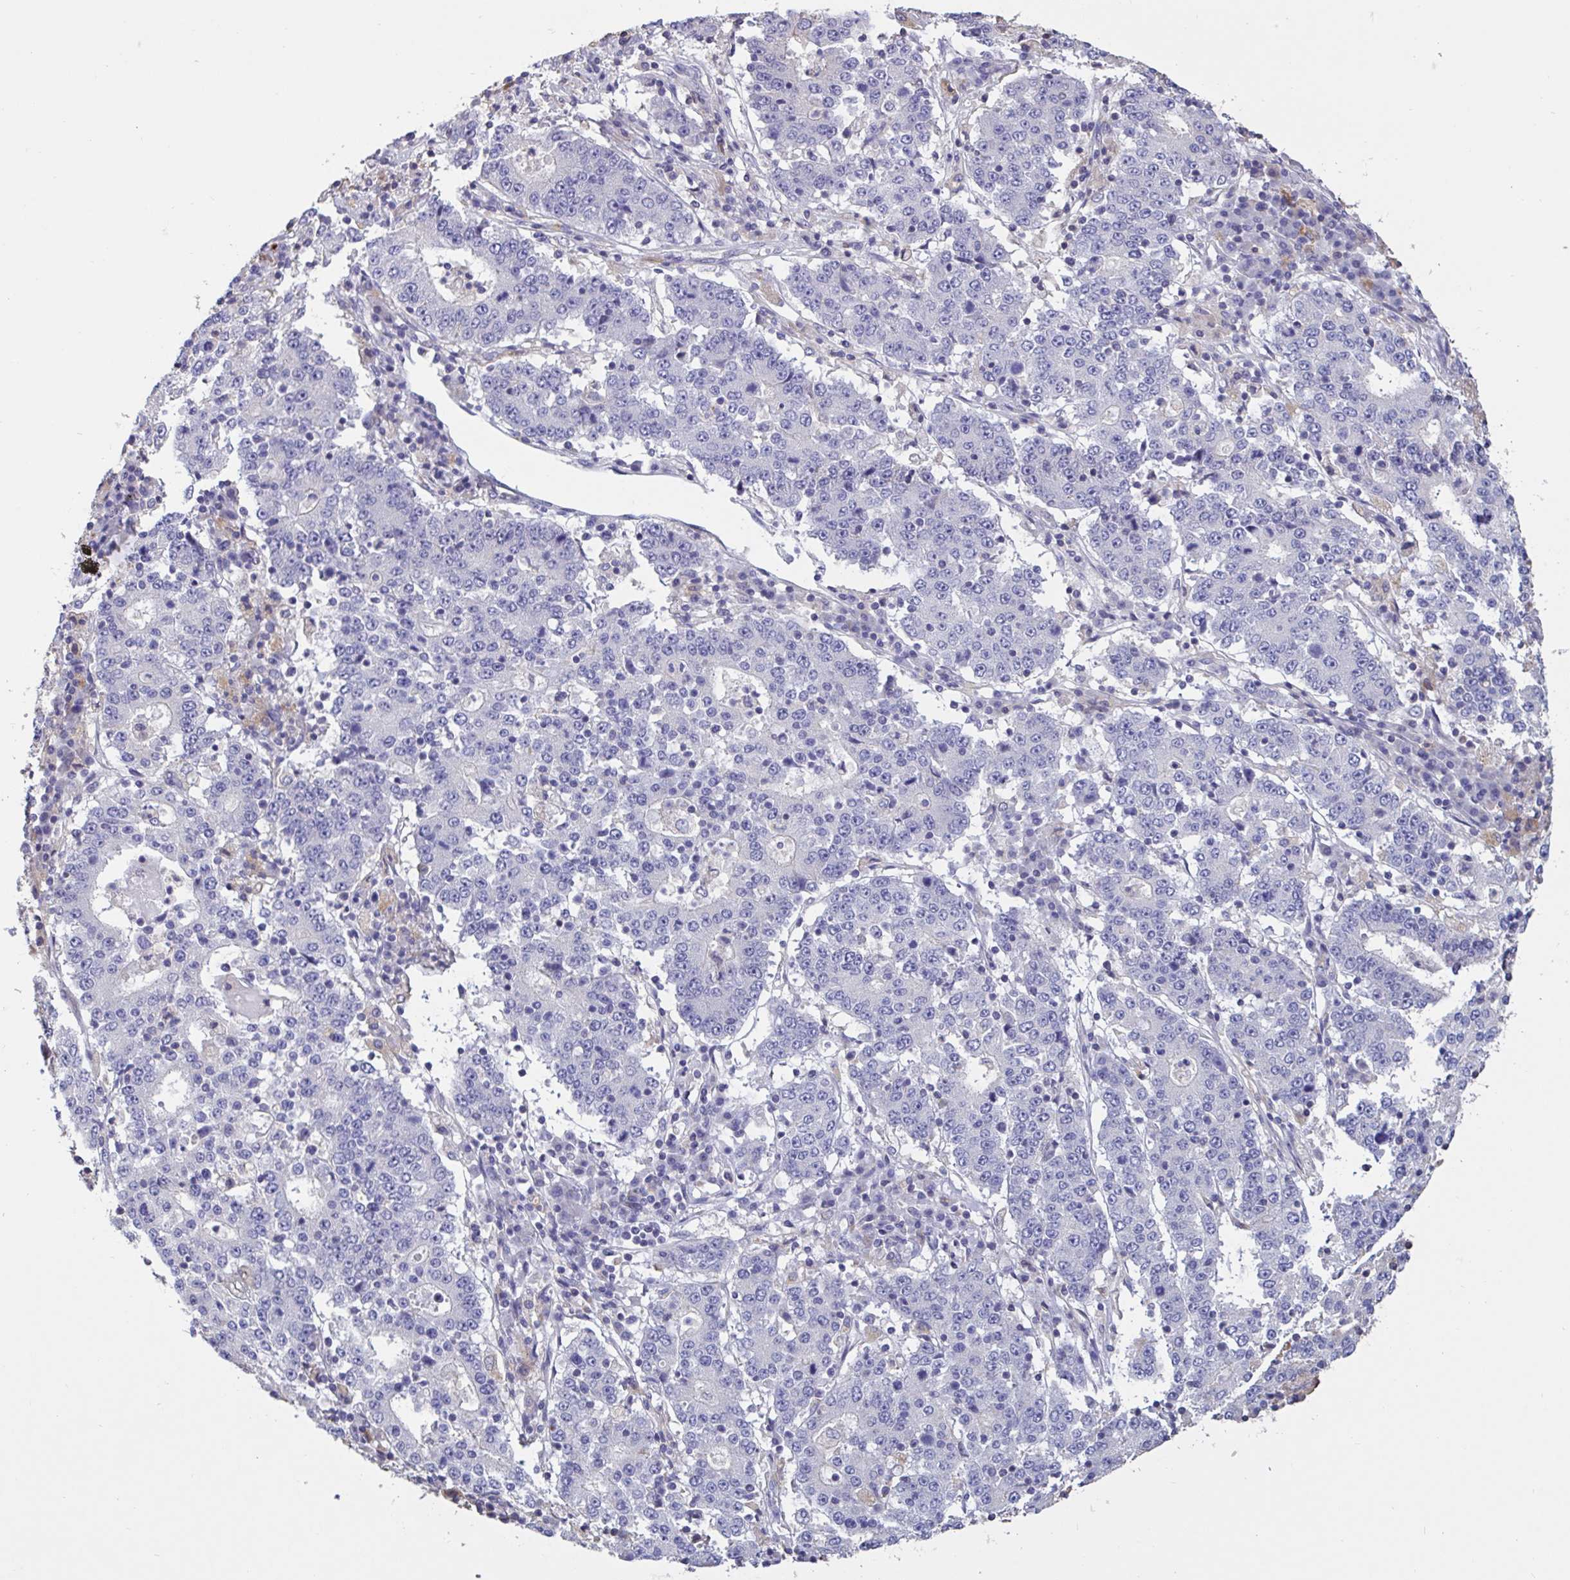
{"staining": {"intensity": "negative", "quantity": "none", "location": "none"}, "tissue": "stomach cancer", "cell_type": "Tumor cells", "image_type": "cancer", "snomed": [{"axis": "morphology", "description": "Adenocarcinoma, NOS"}, {"axis": "topography", "description": "Stomach"}], "caption": "DAB (3,3'-diaminobenzidine) immunohistochemical staining of human adenocarcinoma (stomach) reveals no significant expression in tumor cells.", "gene": "DDX39A", "patient": {"sex": "male", "age": 59}}